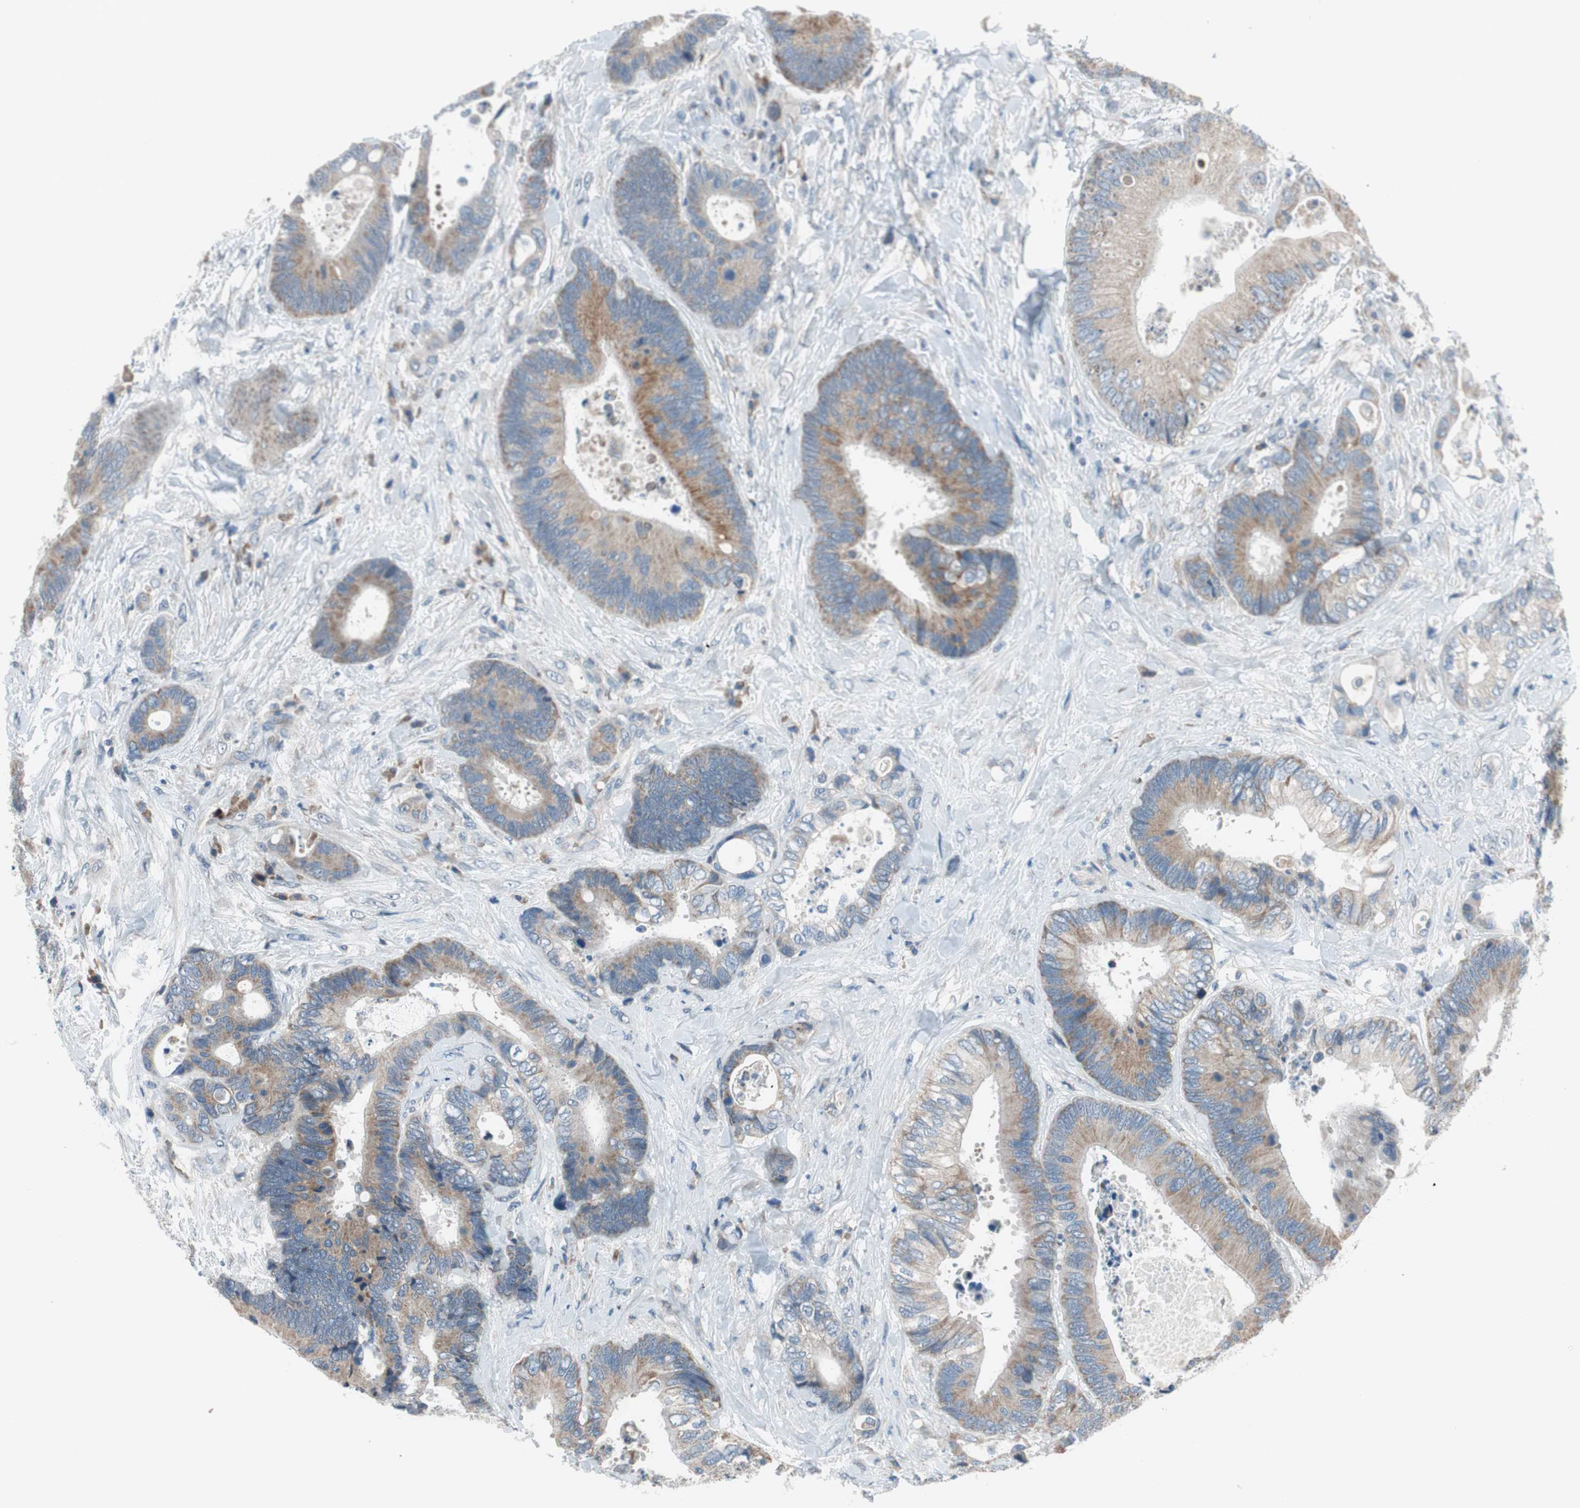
{"staining": {"intensity": "moderate", "quantity": ">75%", "location": "cytoplasmic/membranous"}, "tissue": "colorectal cancer", "cell_type": "Tumor cells", "image_type": "cancer", "snomed": [{"axis": "morphology", "description": "Adenocarcinoma, NOS"}, {"axis": "topography", "description": "Rectum"}], "caption": "Immunohistochemistry micrograph of neoplastic tissue: colorectal cancer stained using IHC displays medium levels of moderate protein expression localized specifically in the cytoplasmic/membranous of tumor cells, appearing as a cytoplasmic/membranous brown color.", "gene": "GYPC", "patient": {"sex": "male", "age": 55}}